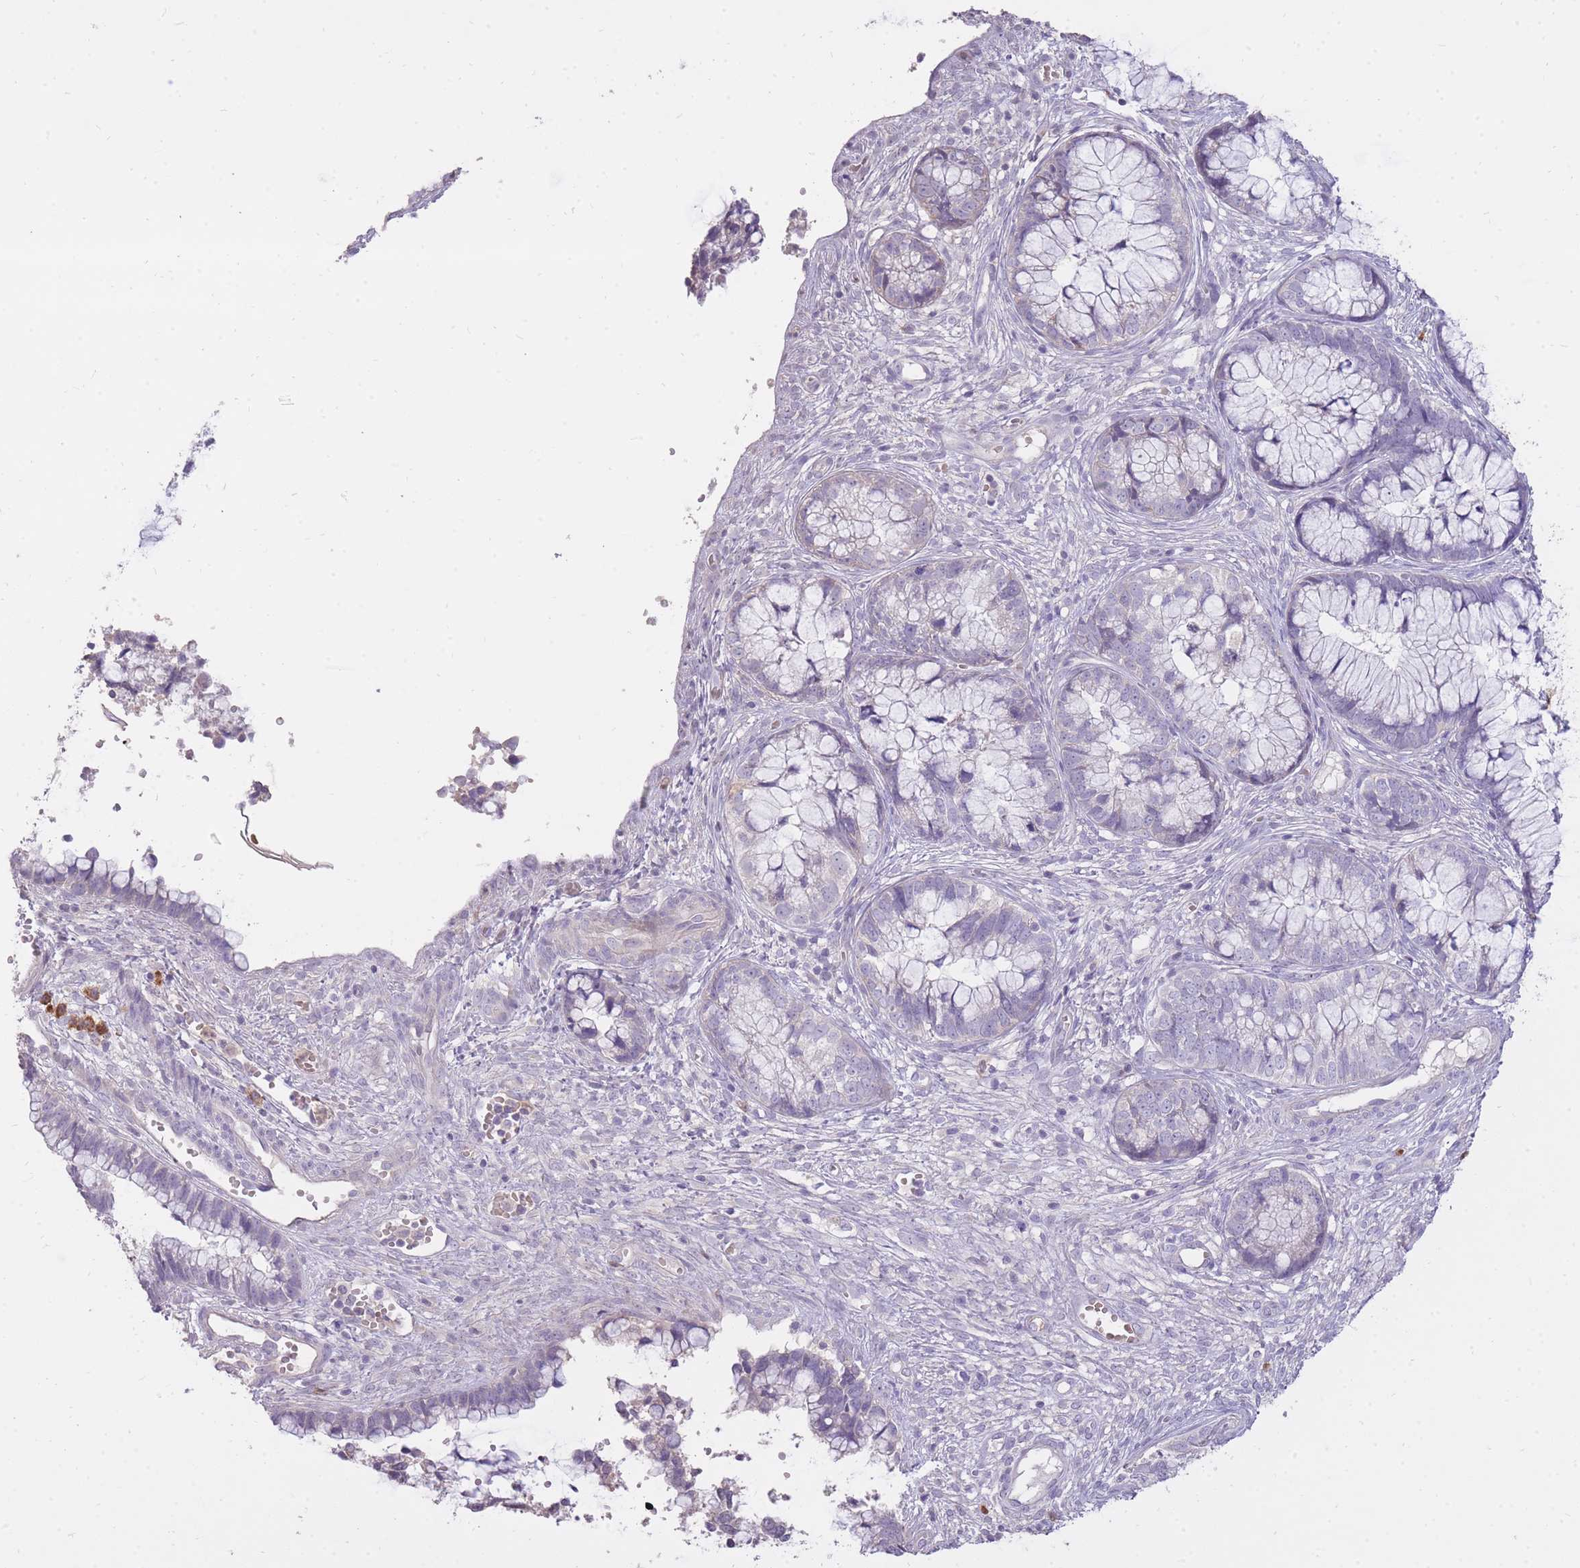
{"staining": {"intensity": "negative", "quantity": "none", "location": "none"}, "tissue": "cervical cancer", "cell_type": "Tumor cells", "image_type": "cancer", "snomed": [{"axis": "morphology", "description": "Adenocarcinoma, NOS"}, {"axis": "topography", "description": "Cervix"}], "caption": "Immunohistochemistry micrograph of cervical cancer stained for a protein (brown), which exhibits no staining in tumor cells.", "gene": "FRG2C", "patient": {"sex": "female", "age": 44}}